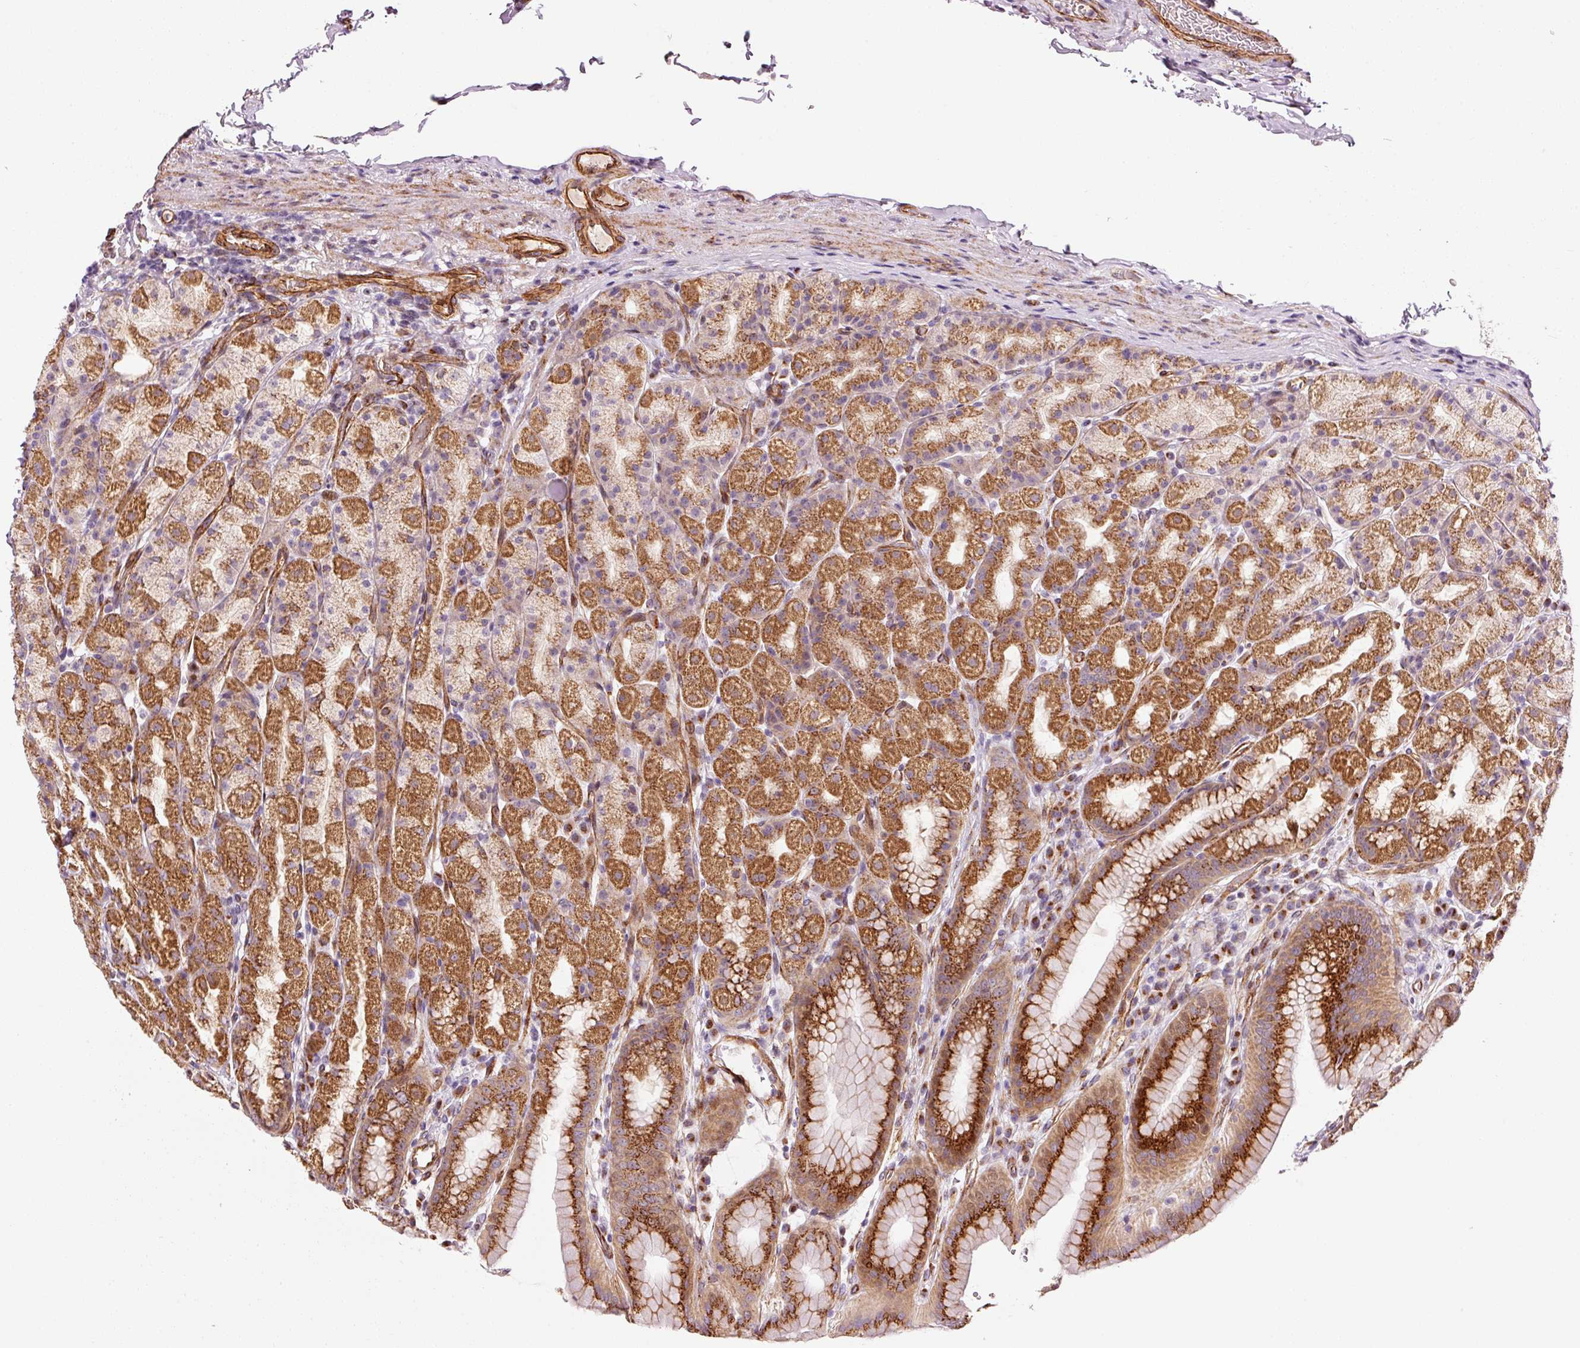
{"staining": {"intensity": "strong", "quantity": "25%-75%", "location": "cytoplasmic/membranous"}, "tissue": "stomach", "cell_type": "Glandular cells", "image_type": "normal", "snomed": [{"axis": "morphology", "description": "Normal tissue, NOS"}, {"axis": "topography", "description": "Stomach, upper"}, {"axis": "topography", "description": "Stomach"}], "caption": "Strong cytoplasmic/membranous positivity is seen in approximately 25%-75% of glandular cells in unremarkable stomach.", "gene": "LIMK2", "patient": {"sex": "male", "age": 68}}